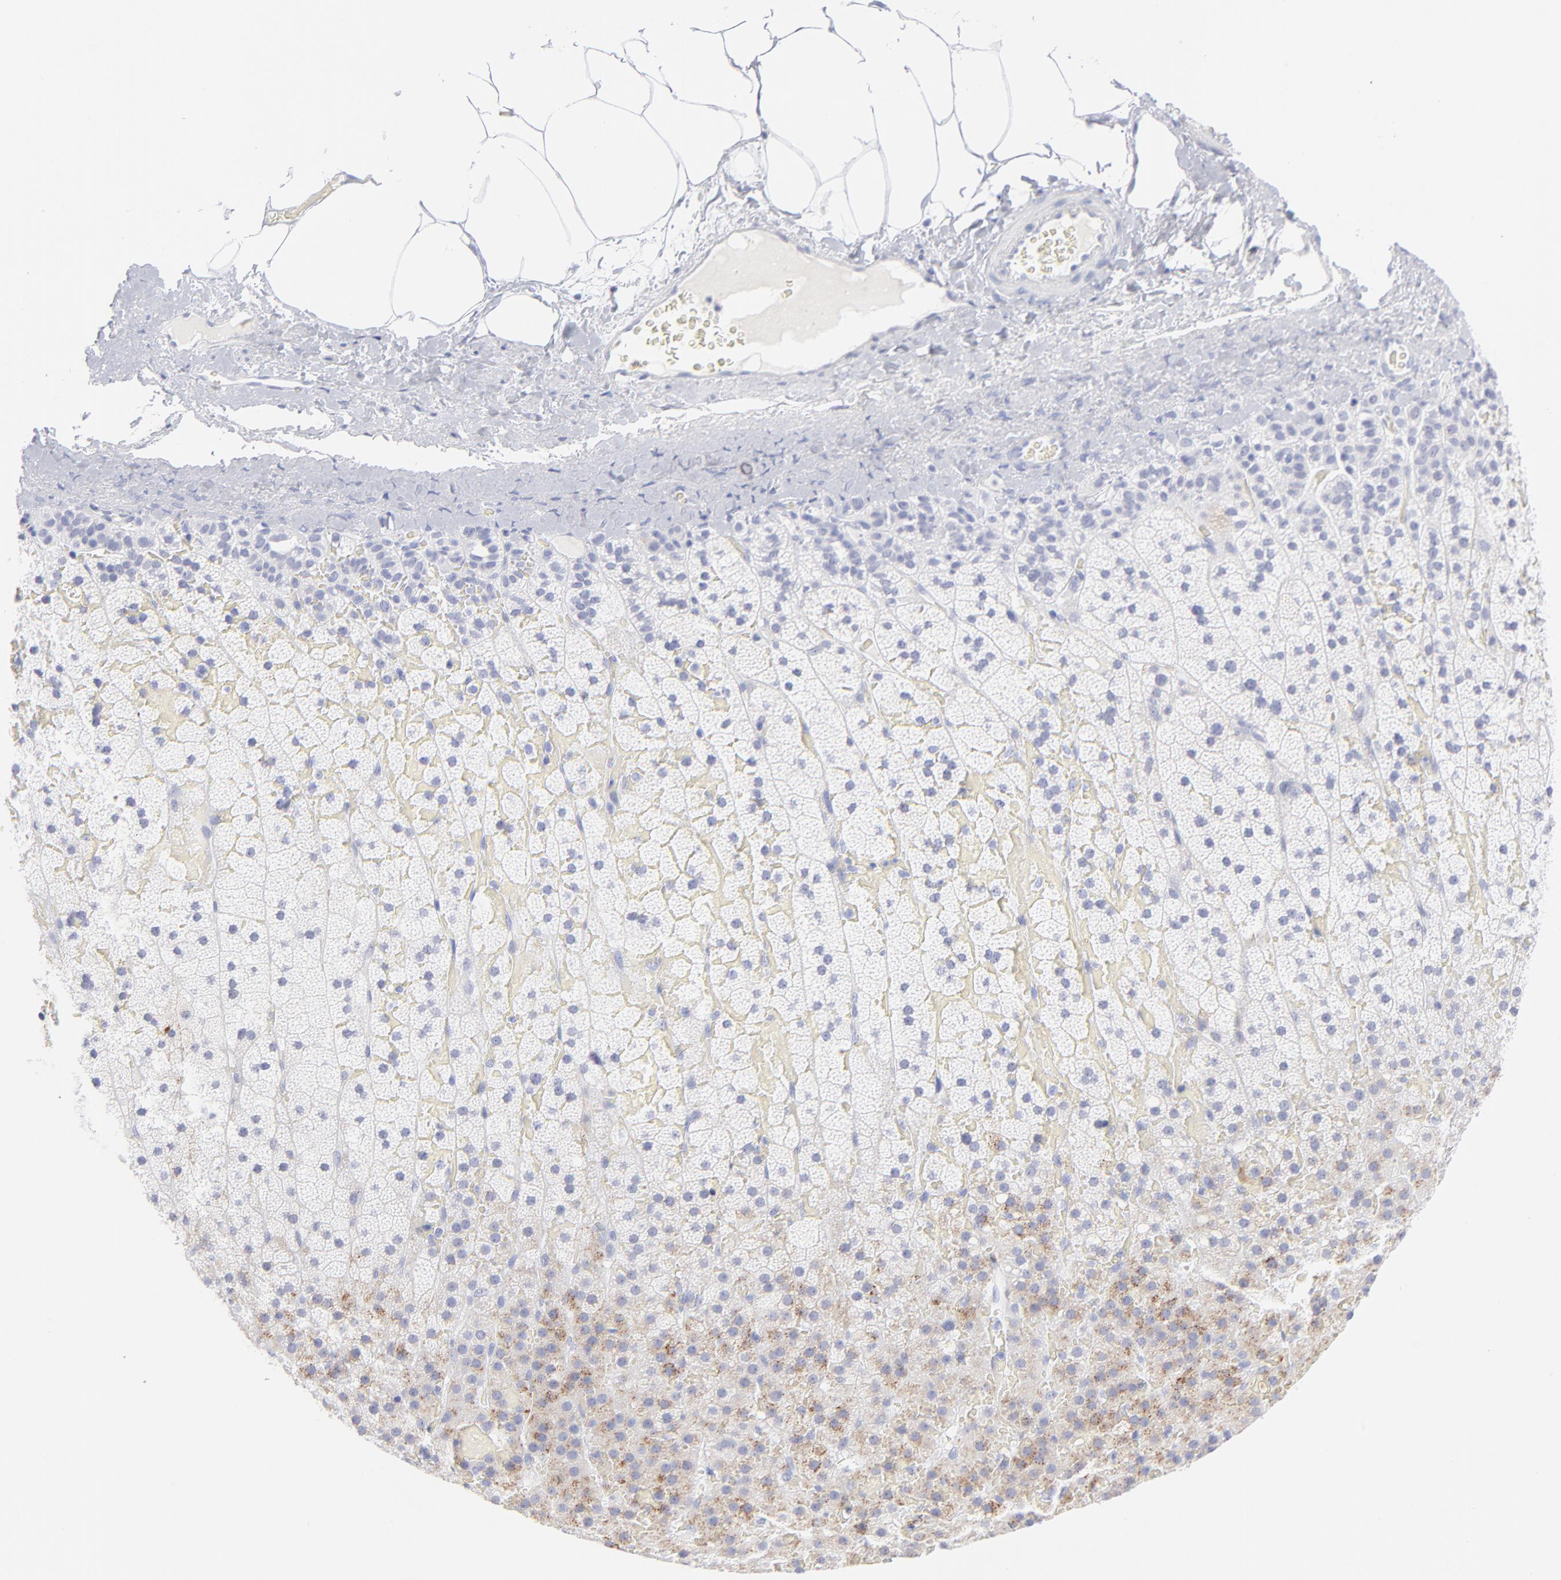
{"staining": {"intensity": "moderate", "quantity": "<25%", "location": "cytoplasmic/membranous"}, "tissue": "adrenal gland", "cell_type": "Glandular cells", "image_type": "normal", "snomed": [{"axis": "morphology", "description": "Normal tissue, NOS"}, {"axis": "topography", "description": "Adrenal gland"}], "caption": "Protein expression analysis of benign adrenal gland displays moderate cytoplasmic/membranous positivity in about <25% of glandular cells.", "gene": "CCNB1", "patient": {"sex": "male", "age": 35}}